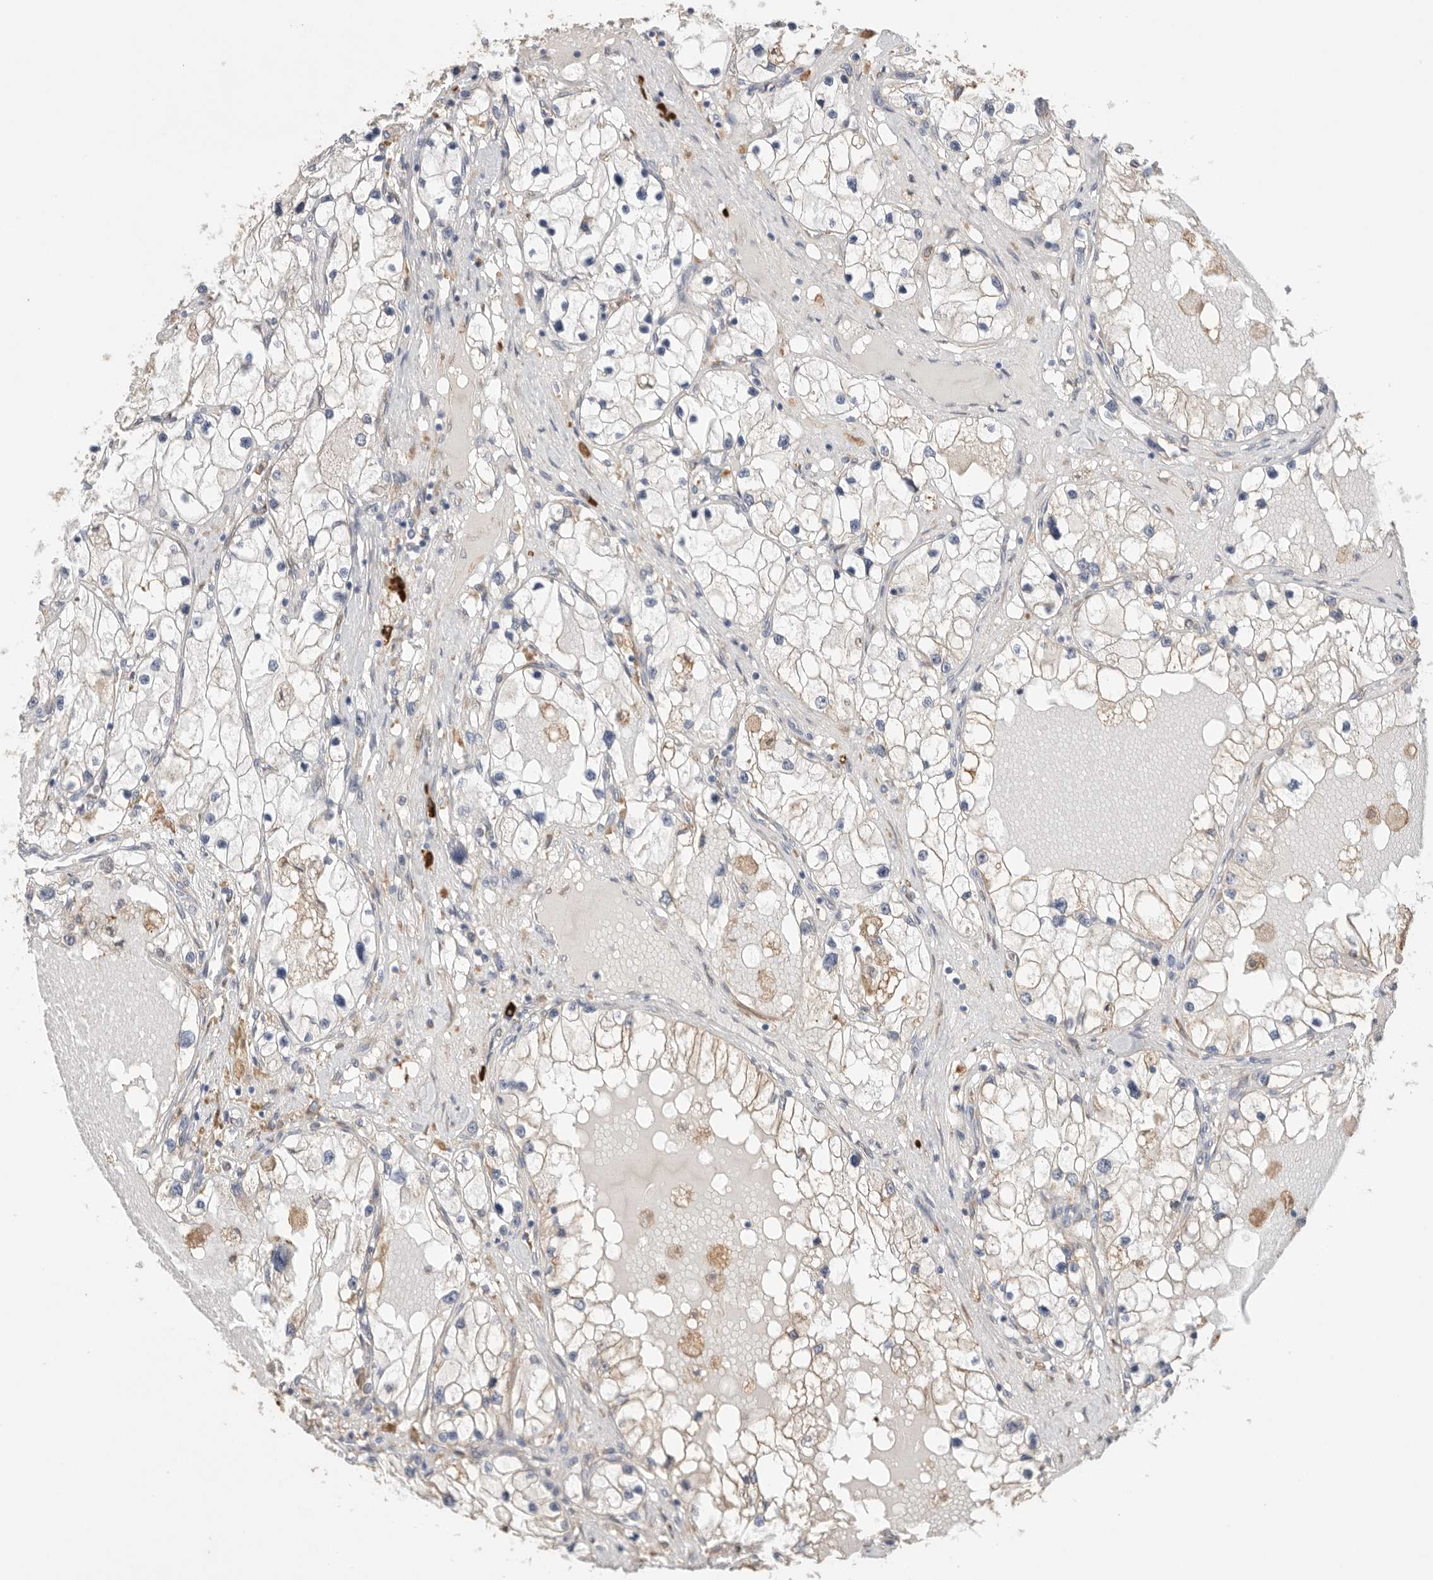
{"staining": {"intensity": "weak", "quantity": "<25%", "location": "cytoplasmic/membranous"}, "tissue": "renal cancer", "cell_type": "Tumor cells", "image_type": "cancer", "snomed": [{"axis": "morphology", "description": "Adenocarcinoma, NOS"}, {"axis": "topography", "description": "Kidney"}], "caption": "Immunohistochemistry of renal cancer demonstrates no expression in tumor cells. (DAB (3,3'-diaminobenzidine) IHC, high magnification).", "gene": "BLOC1S5", "patient": {"sex": "male", "age": 68}}